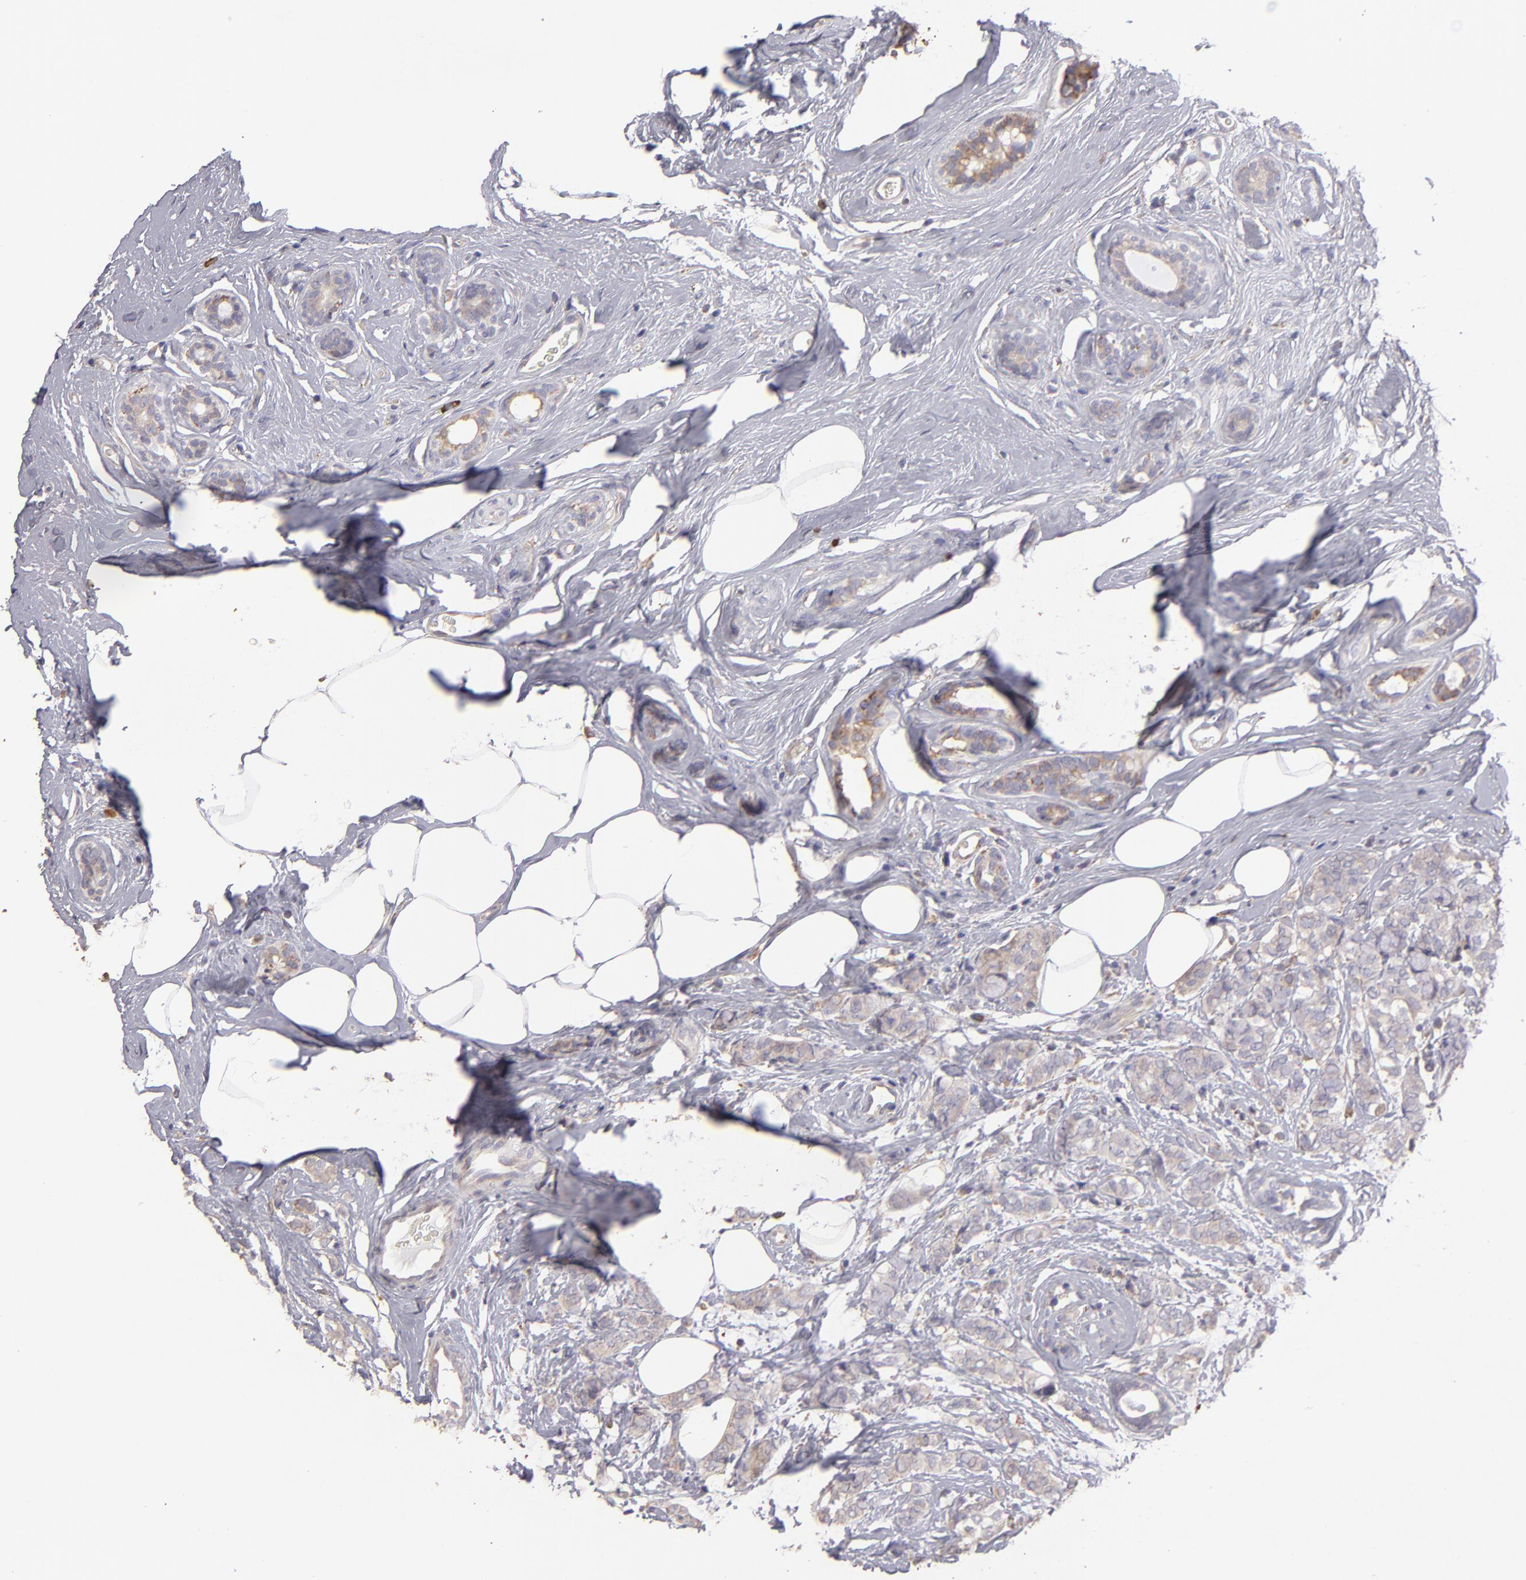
{"staining": {"intensity": "weak", "quantity": "25%-75%", "location": "cytoplasmic/membranous"}, "tissue": "breast cancer", "cell_type": "Tumor cells", "image_type": "cancer", "snomed": [{"axis": "morphology", "description": "Lobular carcinoma"}, {"axis": "topography", "description": "Breast"}], "caption": "Breast cancer stained with DAB immunohistochemistry (IHC) displays low levels of weak cytoplasmic/membranous positivity in approximately 25%-75% of tumor cells.", "gene": "CALR", "patient": {"sex": "female", "age": 60}}